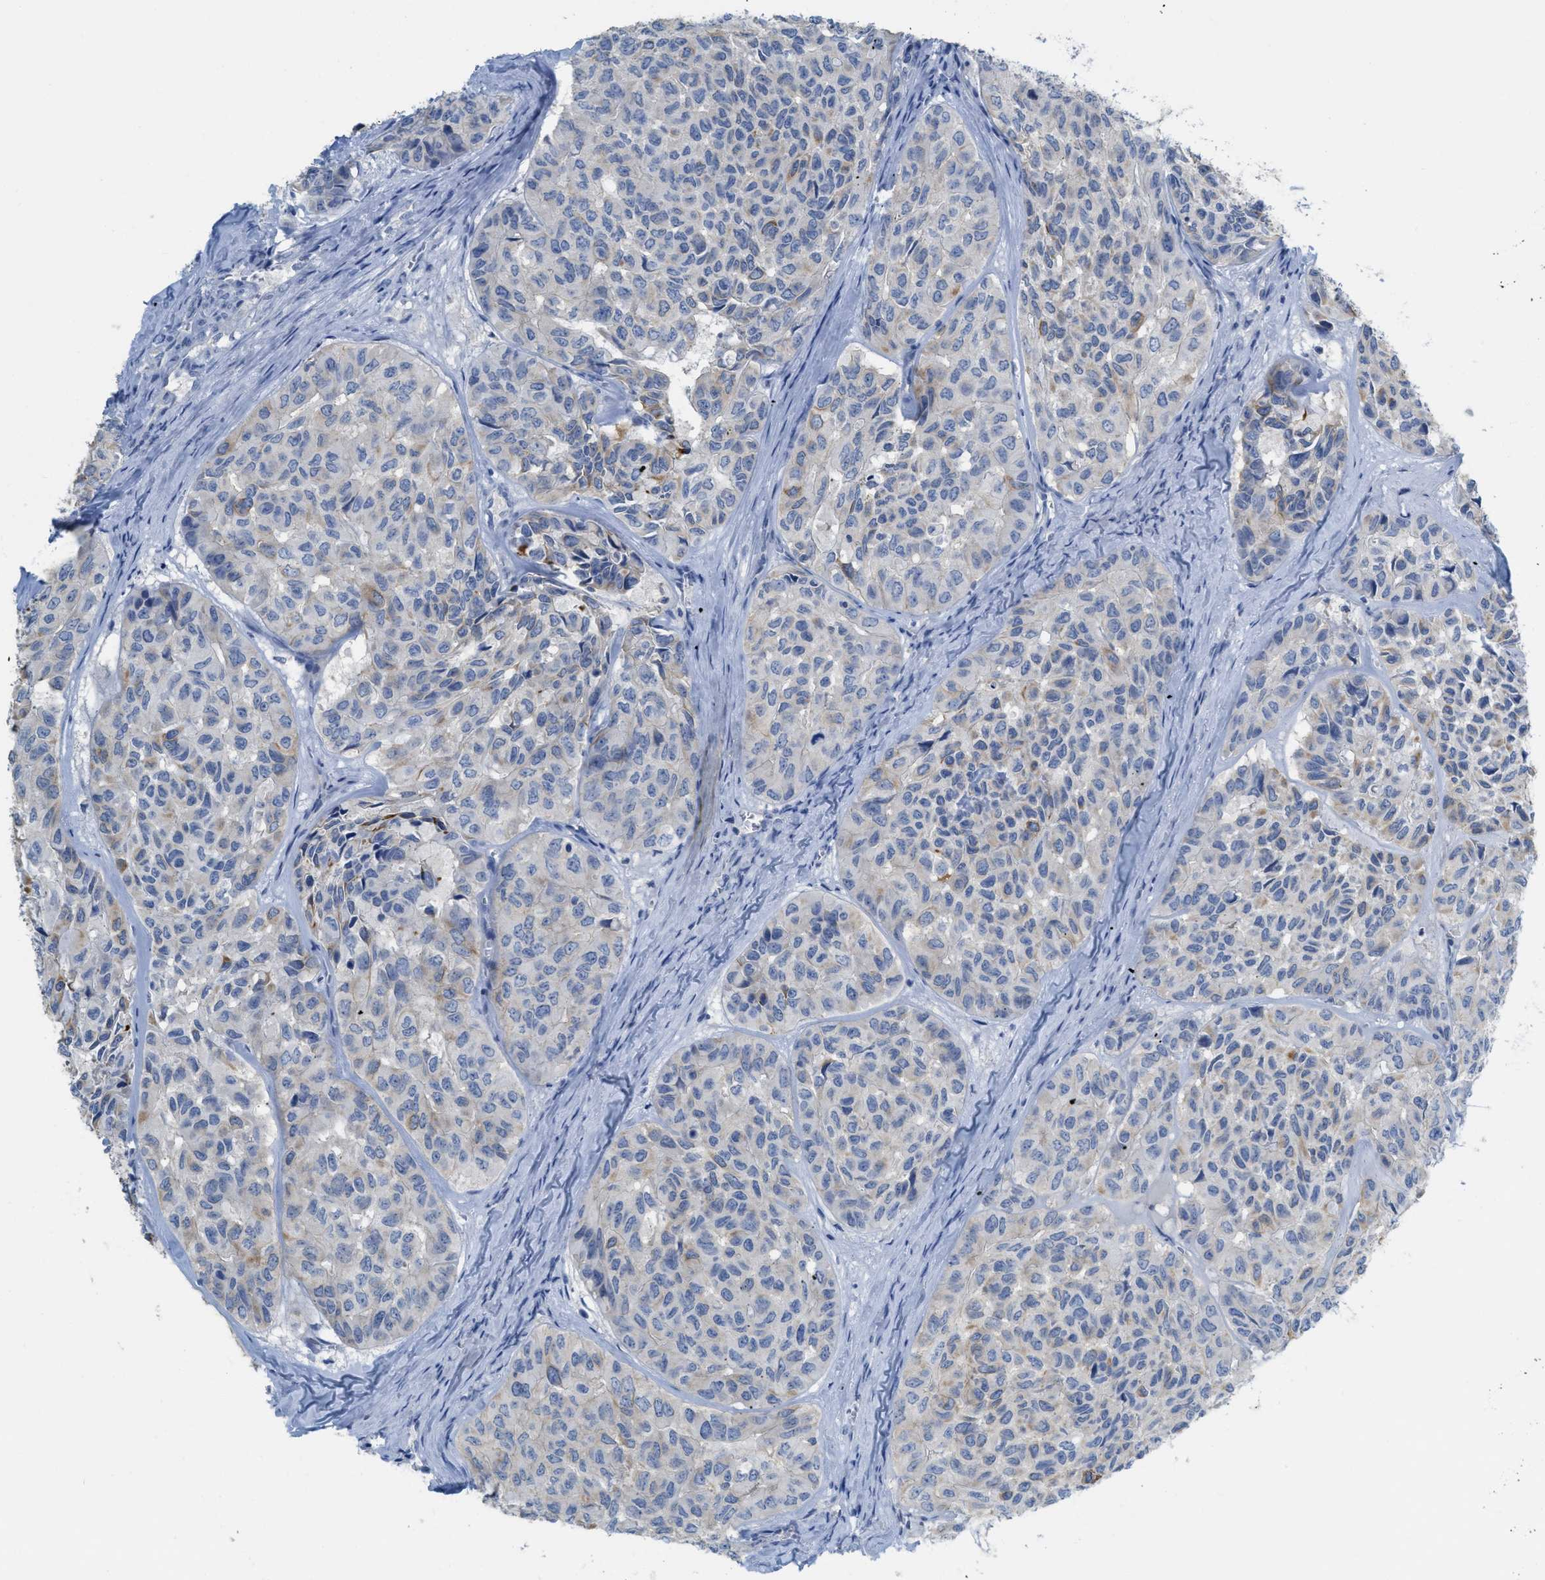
{"staining": {"intensity": "moderate", "quantity": "<25%", "location": "cytoplasmic/membranous"}, "tissue": "head and neck cancer", "cell_type": "Tumor cells", "image_type": "cancer", "snomed": [{"axis": "morphology", "description": "Adenocarcinoma, NOS"}, {"axis": "topography", "description": "Salivary gland, NOS"}, {"axis": "topography", "description": "Head-Neck"}], "caption": "Tumor cells demonstrate moderate cytoplasmic/membranous expression in approximately <25% of cells in head and neck cancer.", "gene": "CNNM4", "patient": {"sex": "female", "age": 76}}